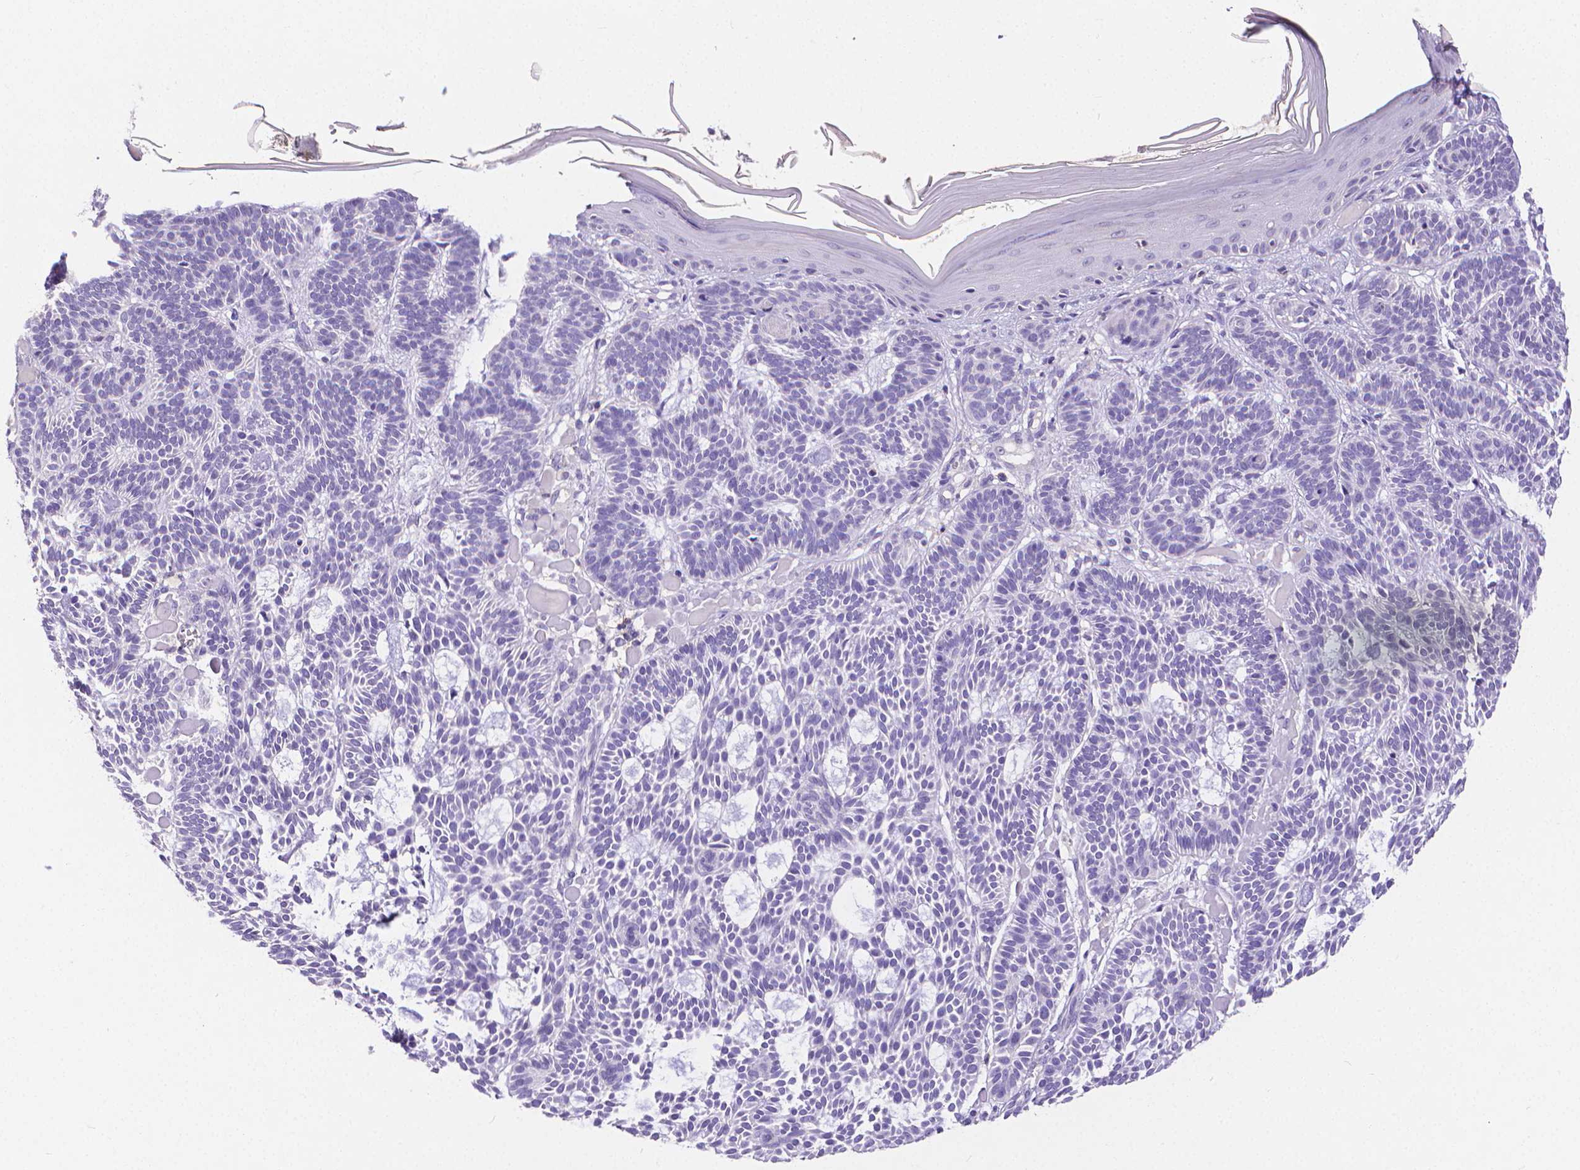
{"staining": {"intensity": "negative", "quantity": "none", "location": "none"}, "tissue": "skin cancer", "cell_type": "Tumor cells", "image_type": "cancer", "snomed": [{"axis": "morphology", "description": "Basal cell carcinoma"}, {"axis": "topography", "description": "Skin"}], "caption": "A histopathology image of human skin cancer is negative for staining in tumor cells. (DAB (3,3'-diaminobenzidine) IHC with hematoxylin counter stain).", "gene": "CD4", "patient": {"sex": "male", "age": 85}}